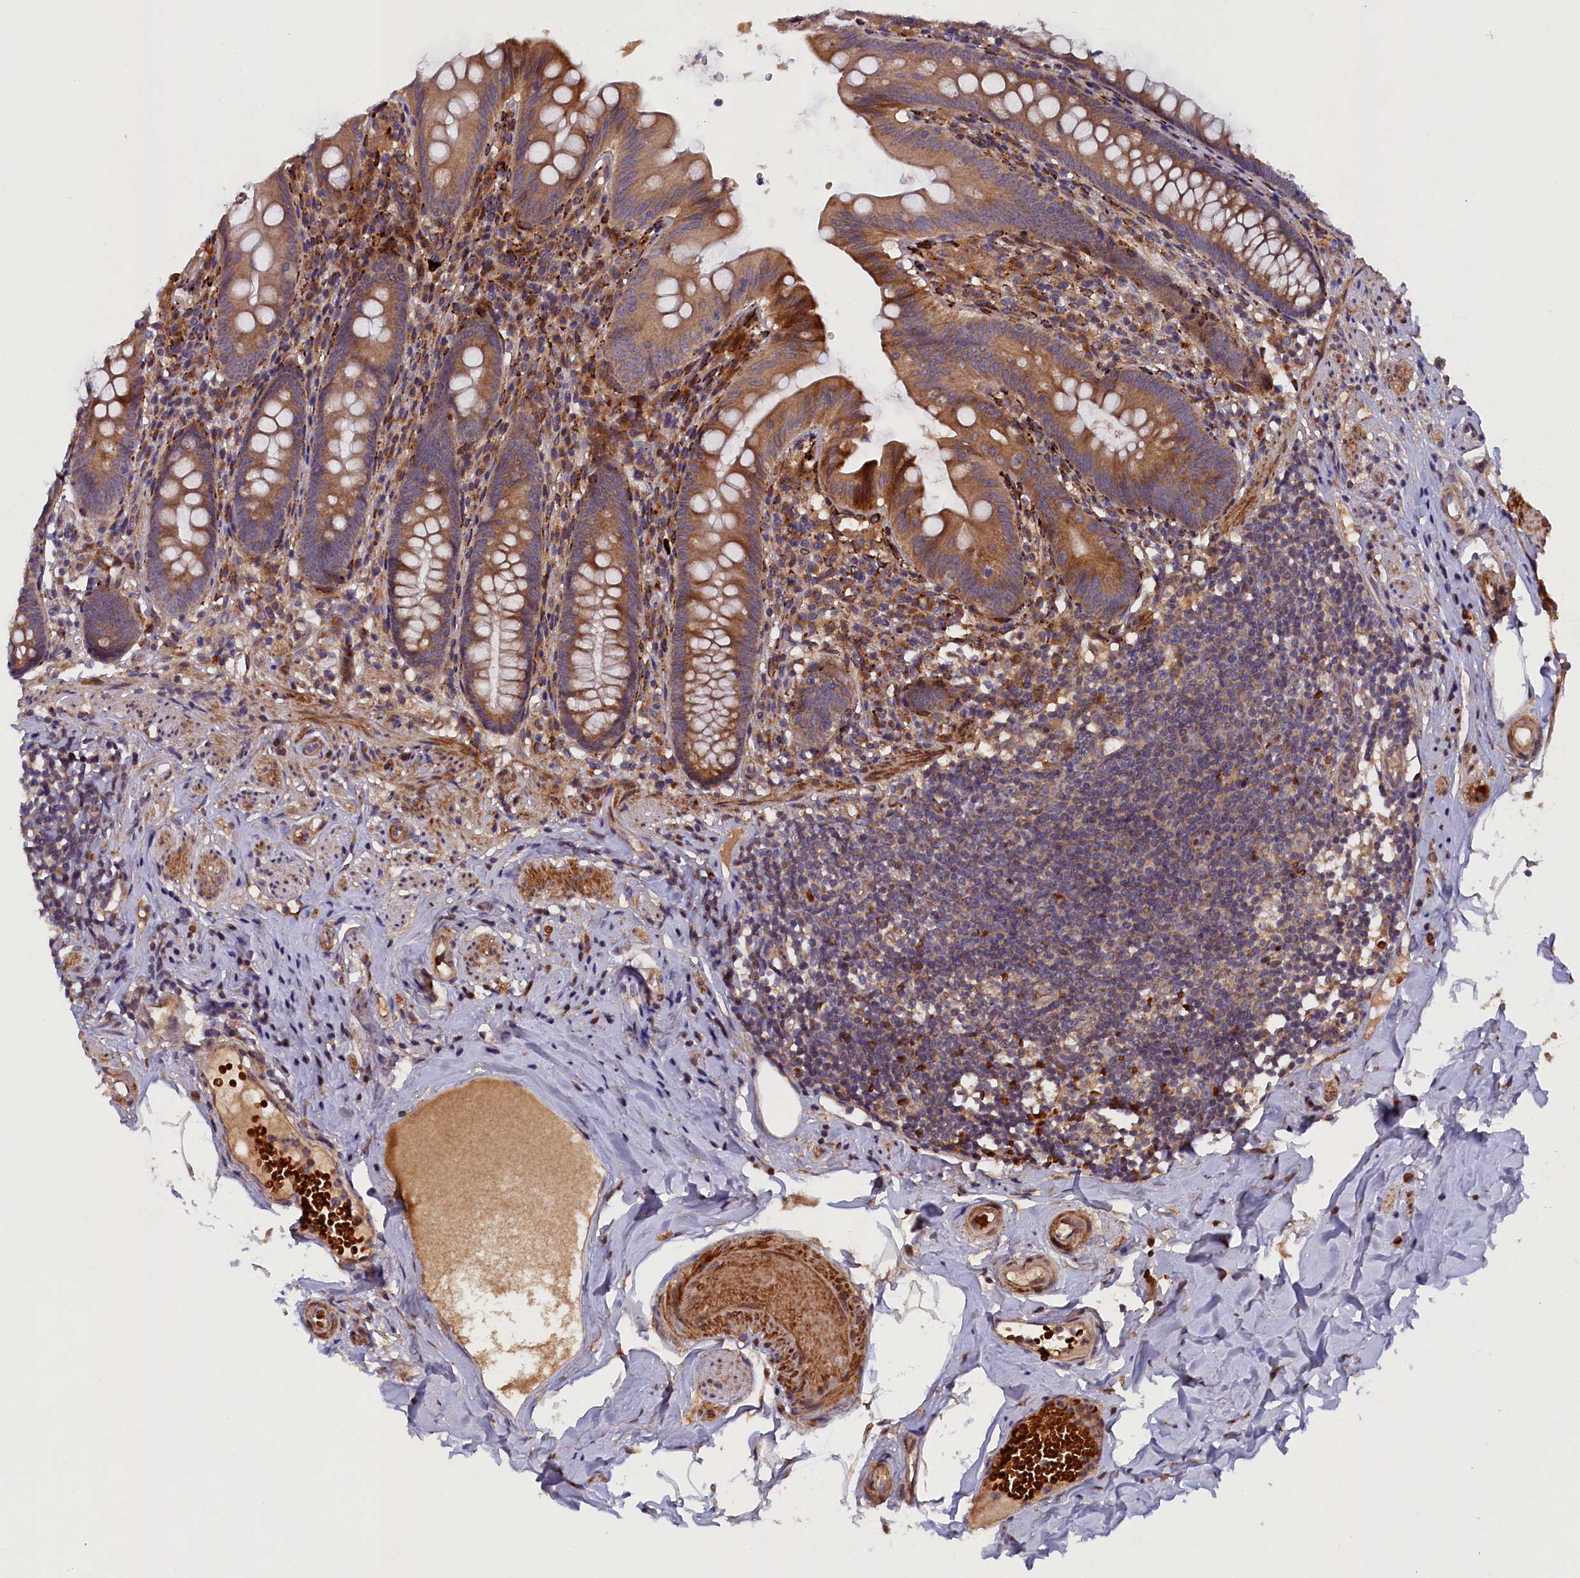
{"staining": {"intensity": "moderate", "quantity": ">75%", "location": "cytoplasmic/membranous"}, "tissue": "appendix", "cell_type": "Glandular cells", "image_type": "normal", "snomed": [{"axis": "morphology", "description": "Normal tissue, NOS"}, {"axis": "topography", "description": "Appendix"}], "caption": "IHC (DAB) staining of normal human appendix reveals moderate cytoplasmic/membranous protein staining in about >75% of glandular cells. (DAB (3,3'-diaminobenzidine) IHC, brown staining for protein, blue staining for nuclei).", "gene": "ARRDC4", "patient": {"sex": "male", "age": 55}}